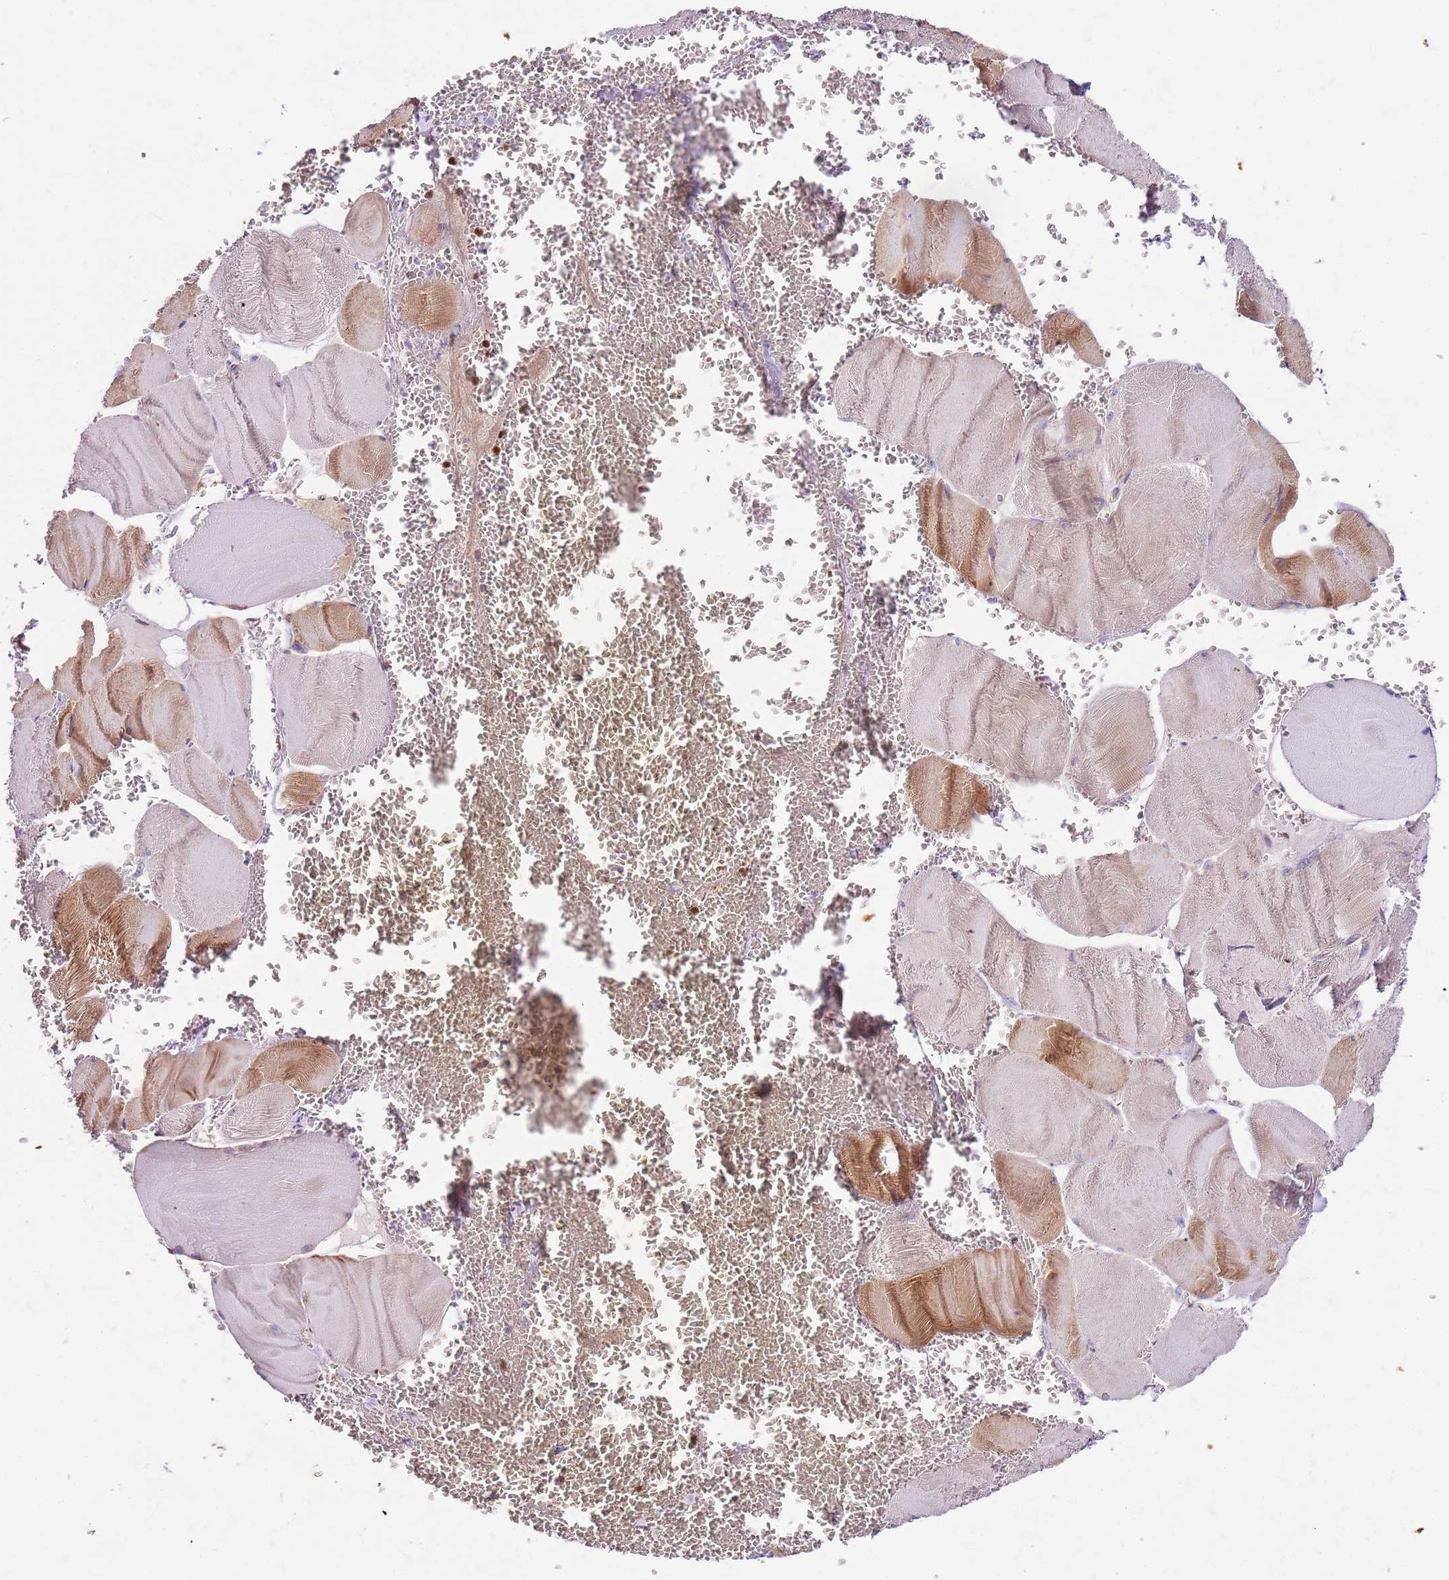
{"staining": {"intensity": "moderate", "quantity": "25%-75%", "location": "cytoplasmic/membranous"}, "tissue": "skeletal muscle", "cell_type": "Myocytes", "image_type": "normal", "snomed": [{"axis": "morphology", "description": "Normal tissue, NOS"}, {"axis": "morphology", "description": "Basal cell carcinoma"}, {"axis": "topography", "description": "Skeletal muscle"}], "caption": "Protein staining of benign skeletal muscle demonstrates moderate cytoplasmic/membranous staining in about 25%-75% of myocytes.", "gene": "OSBP", "patient": {"sex": "female", "age": 64}}